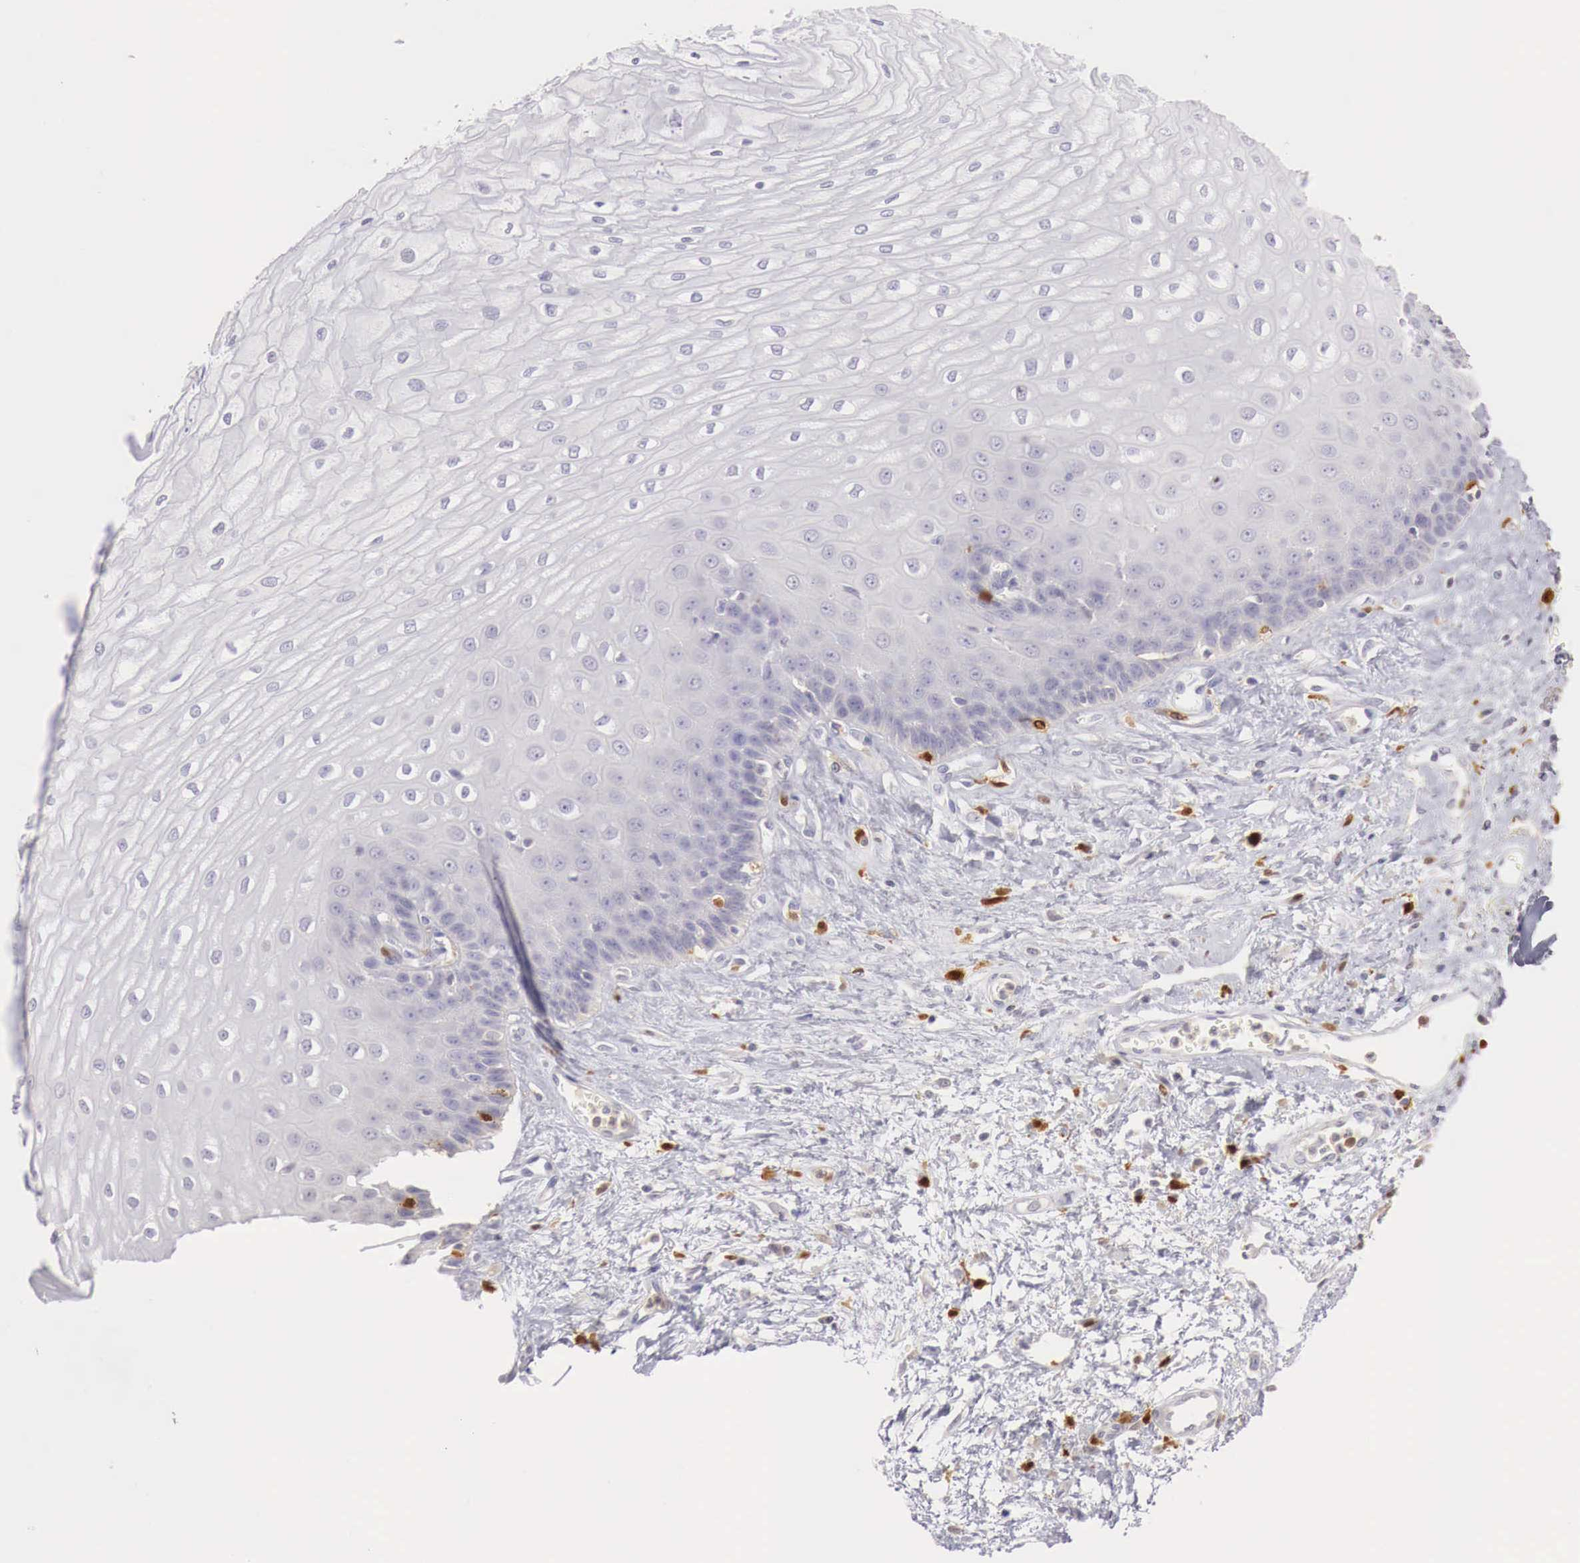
{"staining": {"intensity": "negative", "quantity": "none", "location": "none"}, "tissue": "esophagus", "cell_type": "Squamous epithelial cells", "image_type": "normal", "snomed": [{"axis": "morphology", "description": "Normal tissue, NOS"}, {"axis": "topography", "description": "Esophagus"}], "caption": "This is an immunohistochemistry micrograph of benign esophagus. There is no positivity in squamous epithelial cells.", "gene": "RENBP", "patient": {"sex": "male", "age": 65}}